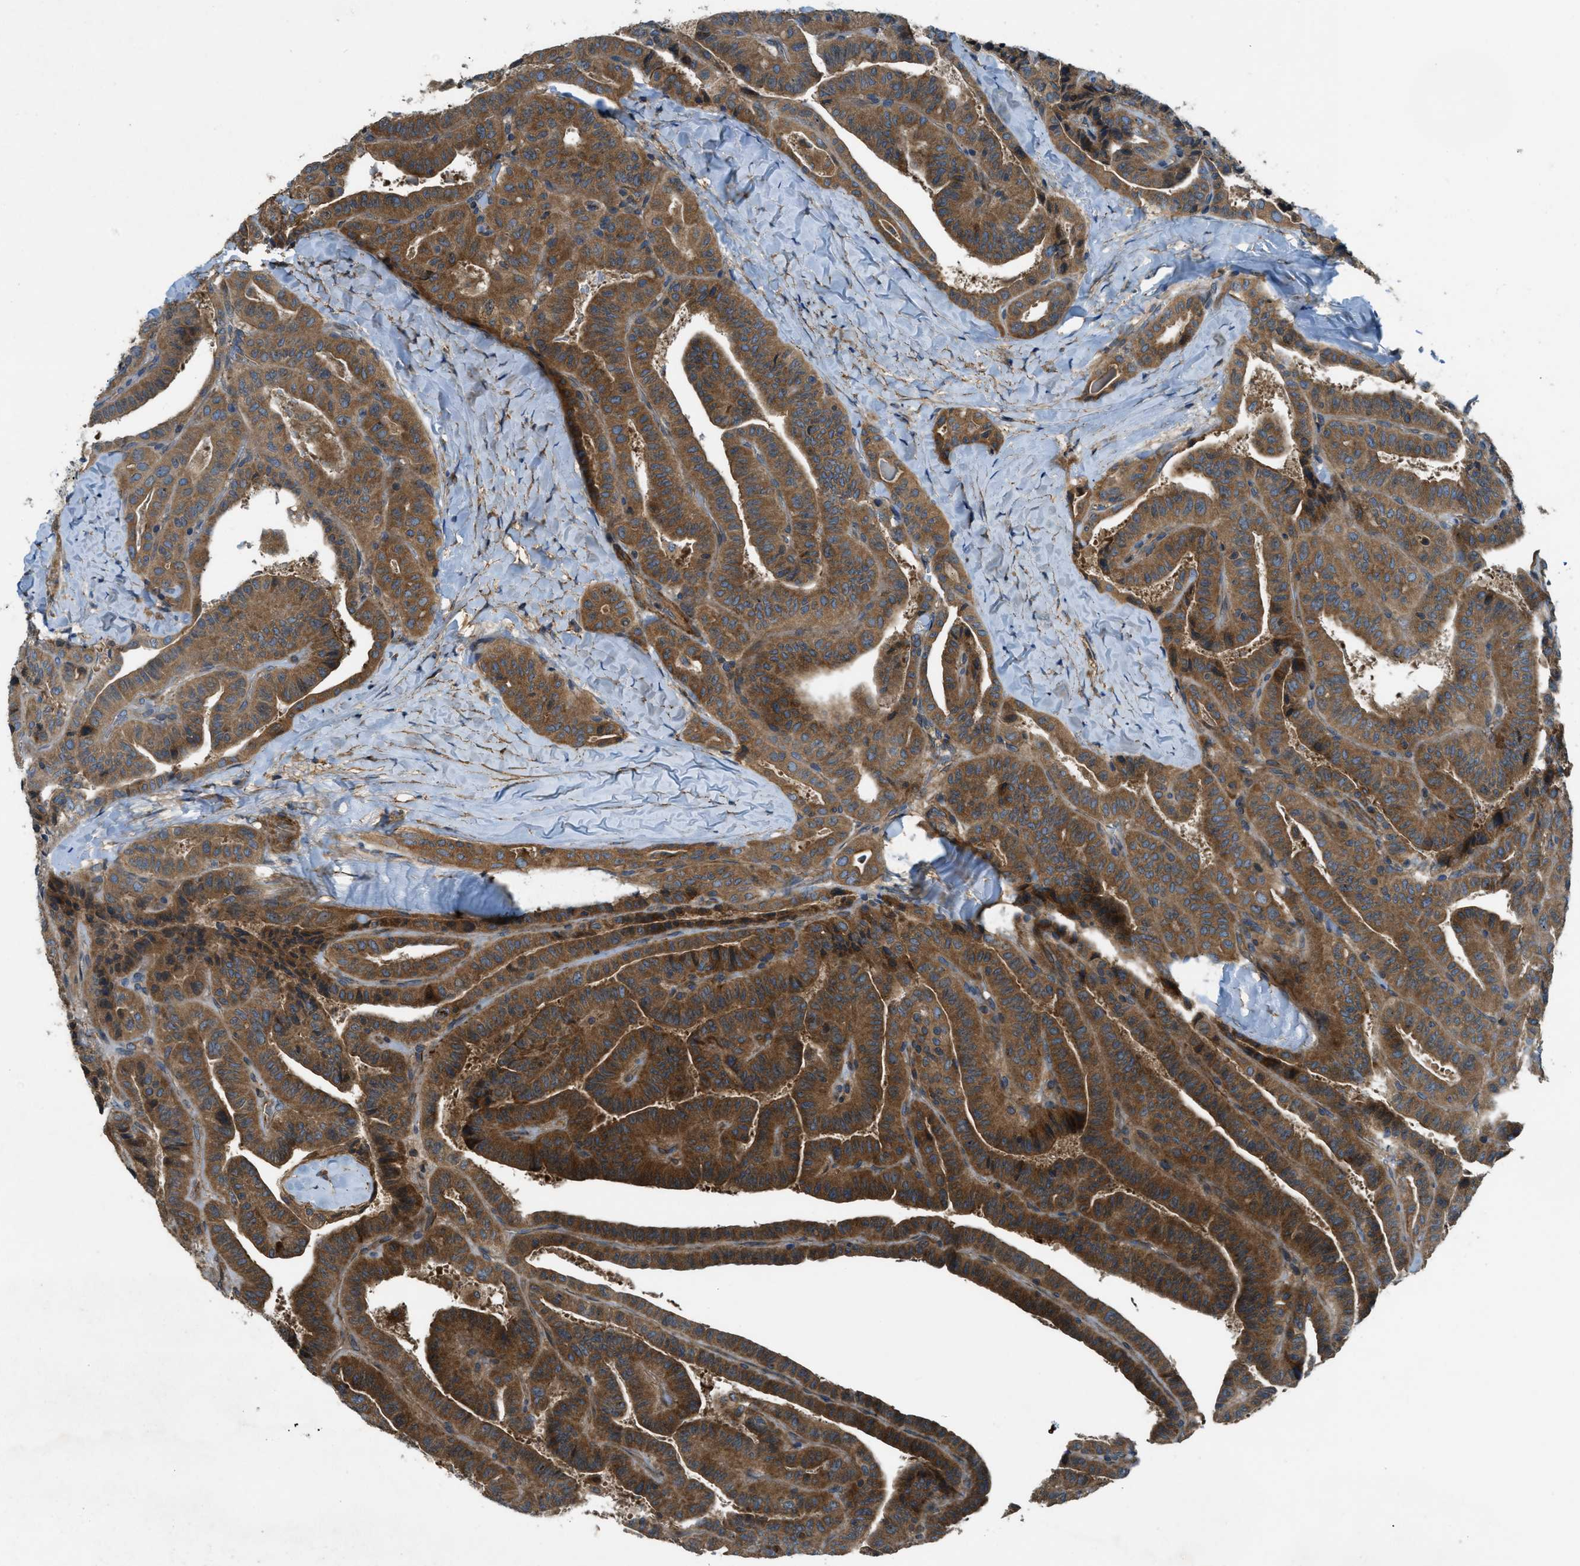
{"staining": {"intensity": "moderate", "quantity": ">75%", "location": "cytoplasmic/membranous"}, "tissue": "thyroid cancer", "cell_type": "Tumor cells", "image_type": "cancer", "snomed": [{"axis": "morphology", "description": "Papillary adenocarcinoma, NOS"}, {"axis": "topography", "description": "Thyroid gland"}], "caption": "Immunohistochemical staining of human papillary adenocarcinoma (thyroid) reveals medium levels of moderate cytoplasmic/membranous expression in about >75% of tumor cells.", "gene": "VEZT", "patient": {"sex": "male", "age": 77}}